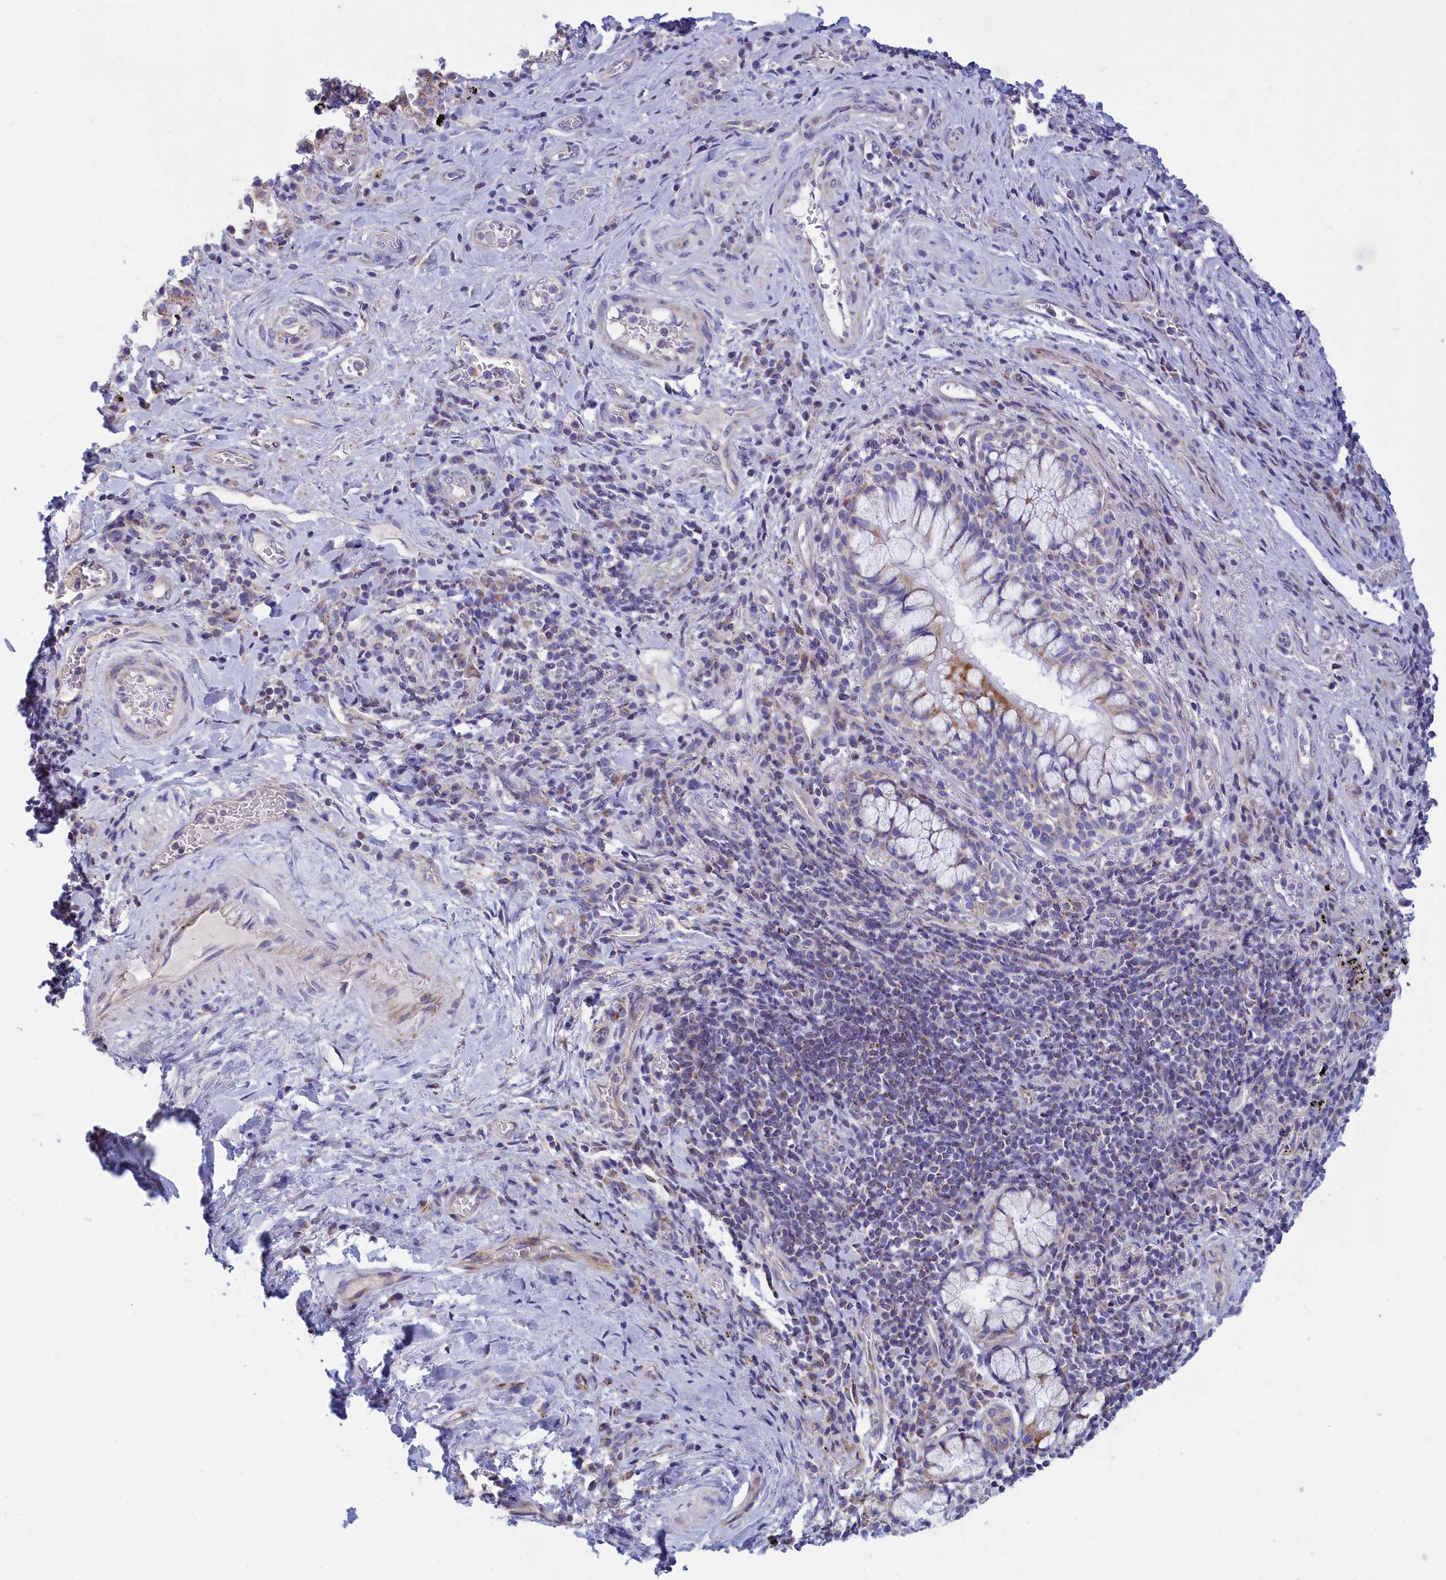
{"staining": {"intensity": "negative", "quantity": "none", "location": "none"}, "tissue": "adipose tissue", "cell_type": "Adipocytes", "image_type": "normal", "snomed": [{"axis": "morphology", "description": "Normal tissue, NOS"}, {"axis": "morphology", "description": "Squamous cell carcinoma, NOS"}, {"axis": "topography", "description": "Bronchus"}, {"axis": "topography", "description": "Lung"}], "caption": "A high-resolution histopathology image shows immunohistochemistry (IHC) staining of unremarkable adipose tissue, which shows no significant positivity in adipocytes.", "gene": "CCRL2", "patient": {"sex": "male", "age": 64}}